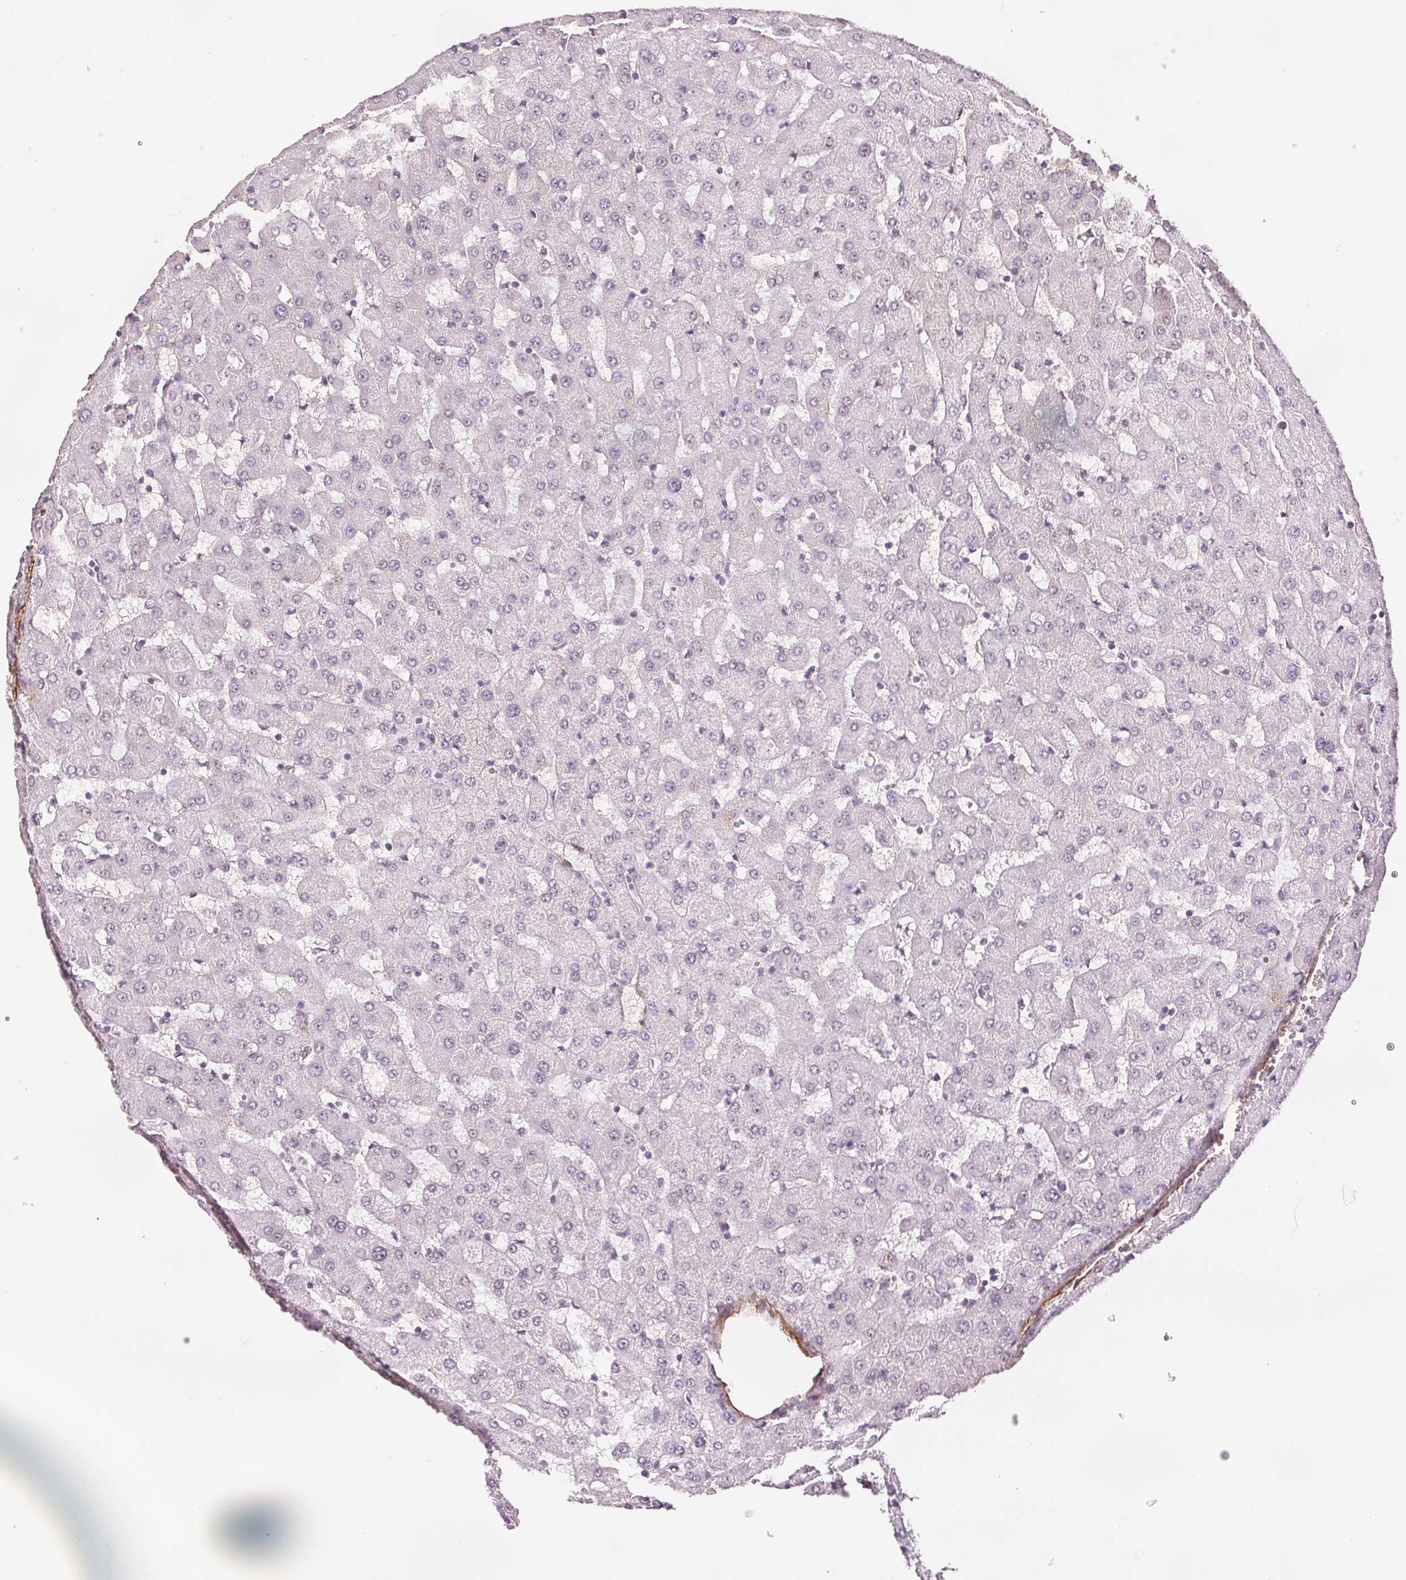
{"staining": {"intensity": "negative", "quantity": "none", "location": "none"}, "tissue": "liver", "cell_type": "Cholangiocytes", "image_type": "normal", "snomed": [{"axis": "morphology", "description": "Normal tissue, NOS"}, {"axis": "topography", "description": "Liver"}], "caption": "DAB immunohistochemical staining of benign human liver shows no significant expression in cholangiocytes.", "gene": "FBN1", "patient": {"sex": "female", "age": 63}}